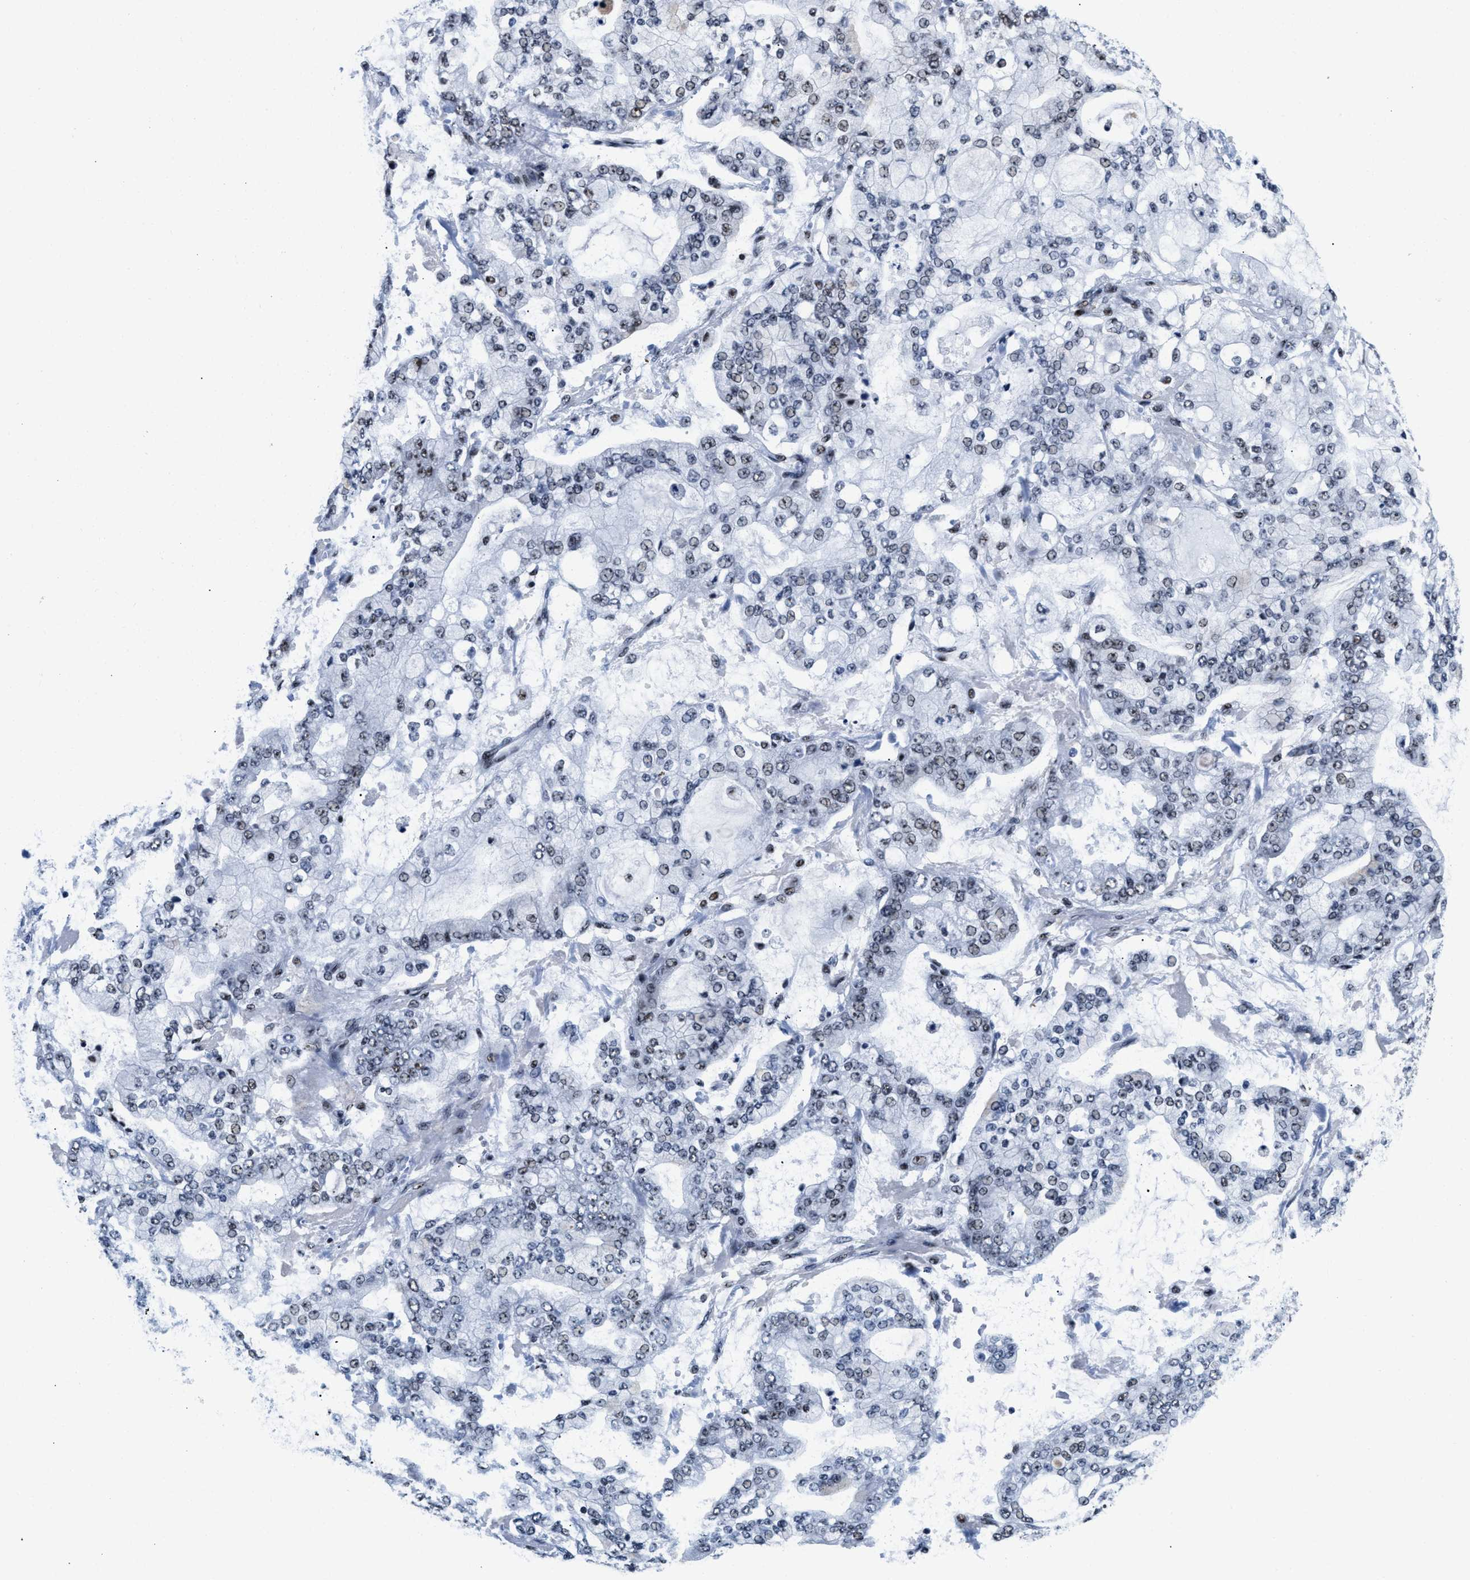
{"staining": {"intensity": "weak", "quantity": "25%-75%", "location": "nuclear"}, "tissue": "stomach cancer", "cell_type": "Tumor cells", "image_type": "cancer", "snomed": [{"axis": "morphology", "description": "Normal tissue, NOS"}, {"axis": "morphology", "description": "Adenocarcinoma, NOS"}, {"axis": "topography", "description": "Stomach, upper"}, {"axis": "topography", "description": "Stomach"}], "caption": "The histopathology image demonstrates immunohistochemical staining of stomach cancer (adenocarcinoma). There is weak nuclear expression is appreciated in approximately 25%-75% of tumor cells. The protein of interest is stained brown, and the nuclei are stained in blue (DAB IHC with brightfield microscopy, high magnification).", "gene": "RAD50", "patient": {"sex": "male", "age": 76}}